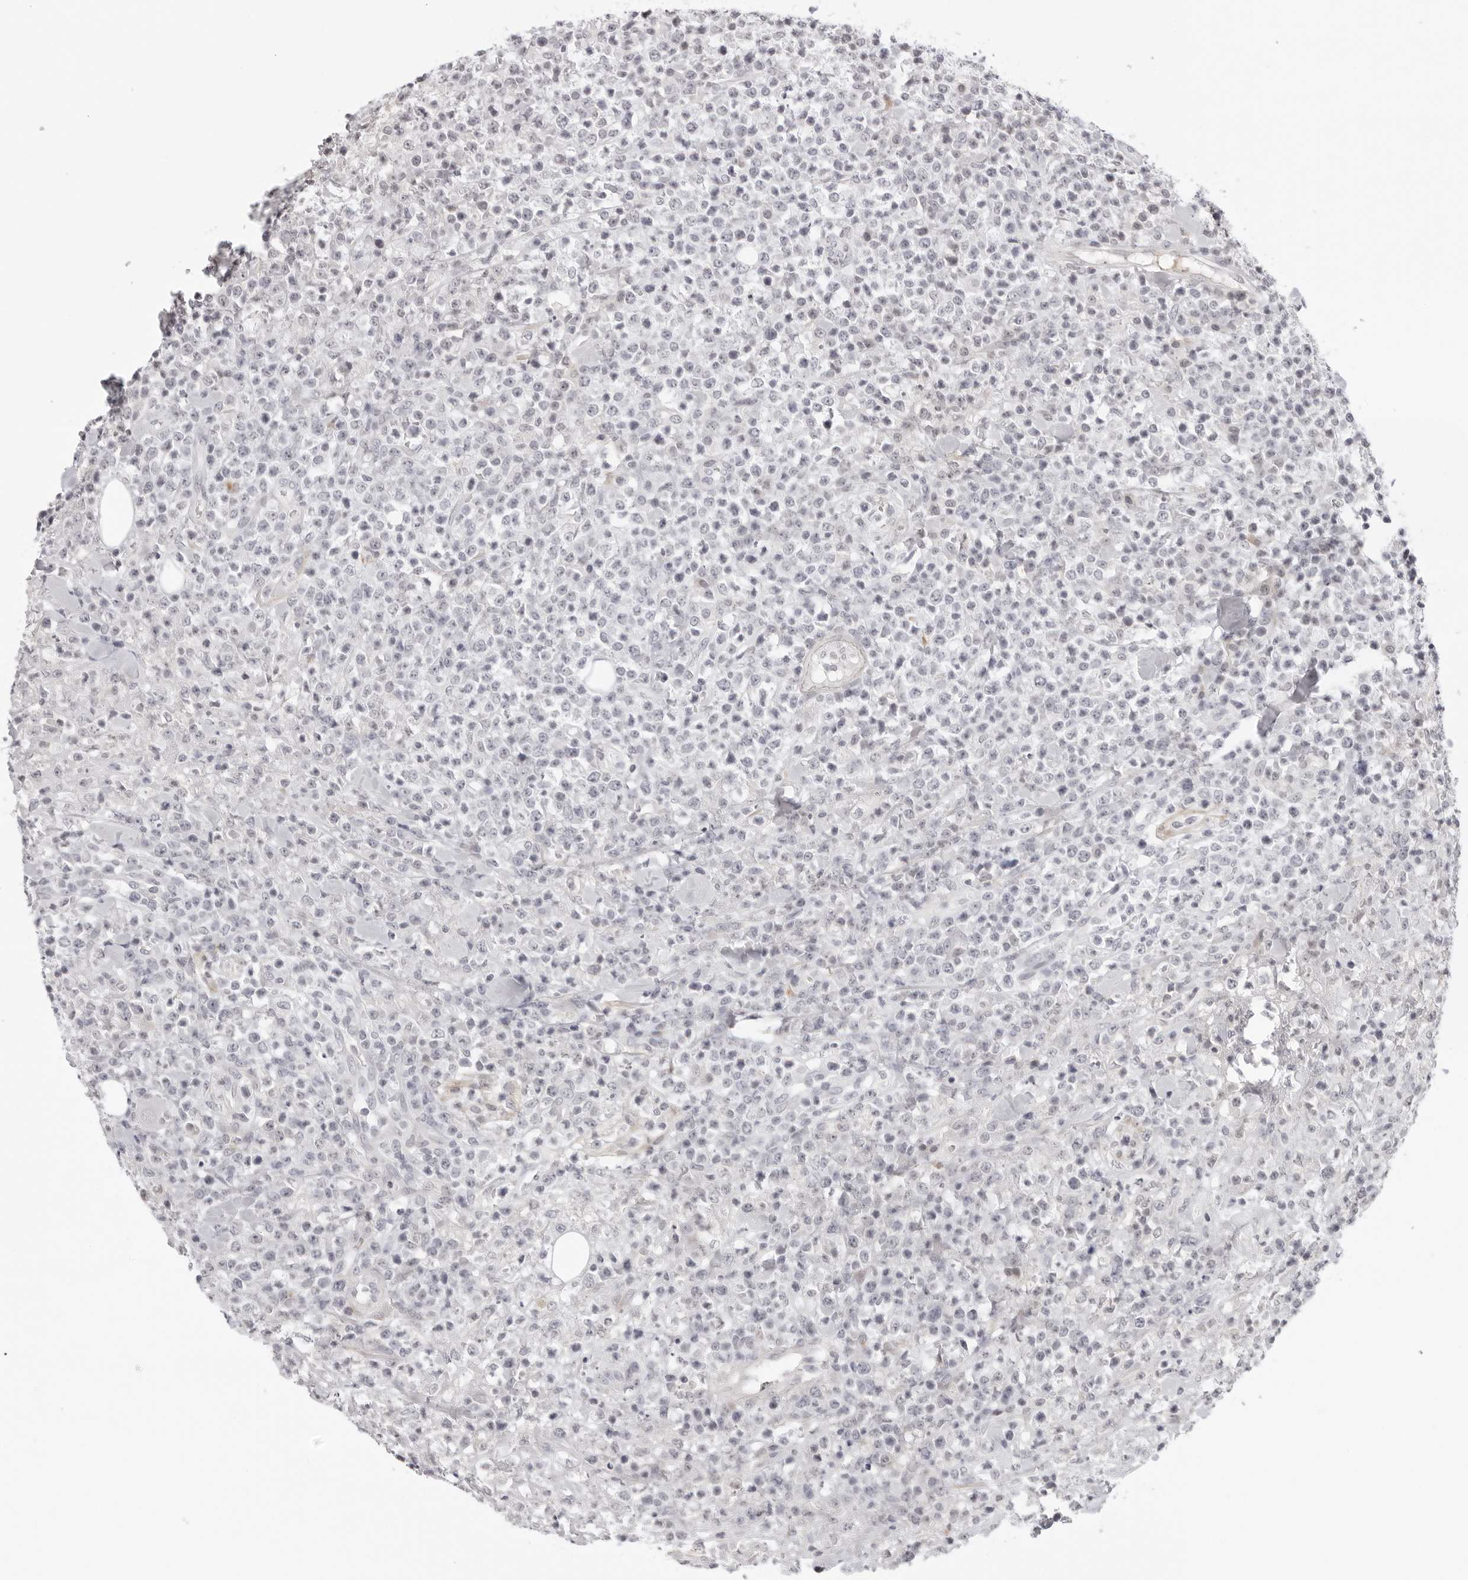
{"staining": {"intensity": "negative", "quantity": "none", "location": "none"}, "tissue": "lymphoma", "cell_type": "Tumor cells", "image_type": "cancer", "snomed": [{"axis": "morphology", "description": "Malignant lymphoma, non-Hodgkin's type, High grade"}, {"axis": "topography", "description": "Colon"}], "caption": "IHC of lymphoma reveals no staining in tumor cells.", "gene": "STRADB", "patient": {"sex": "female", "age": 53}}